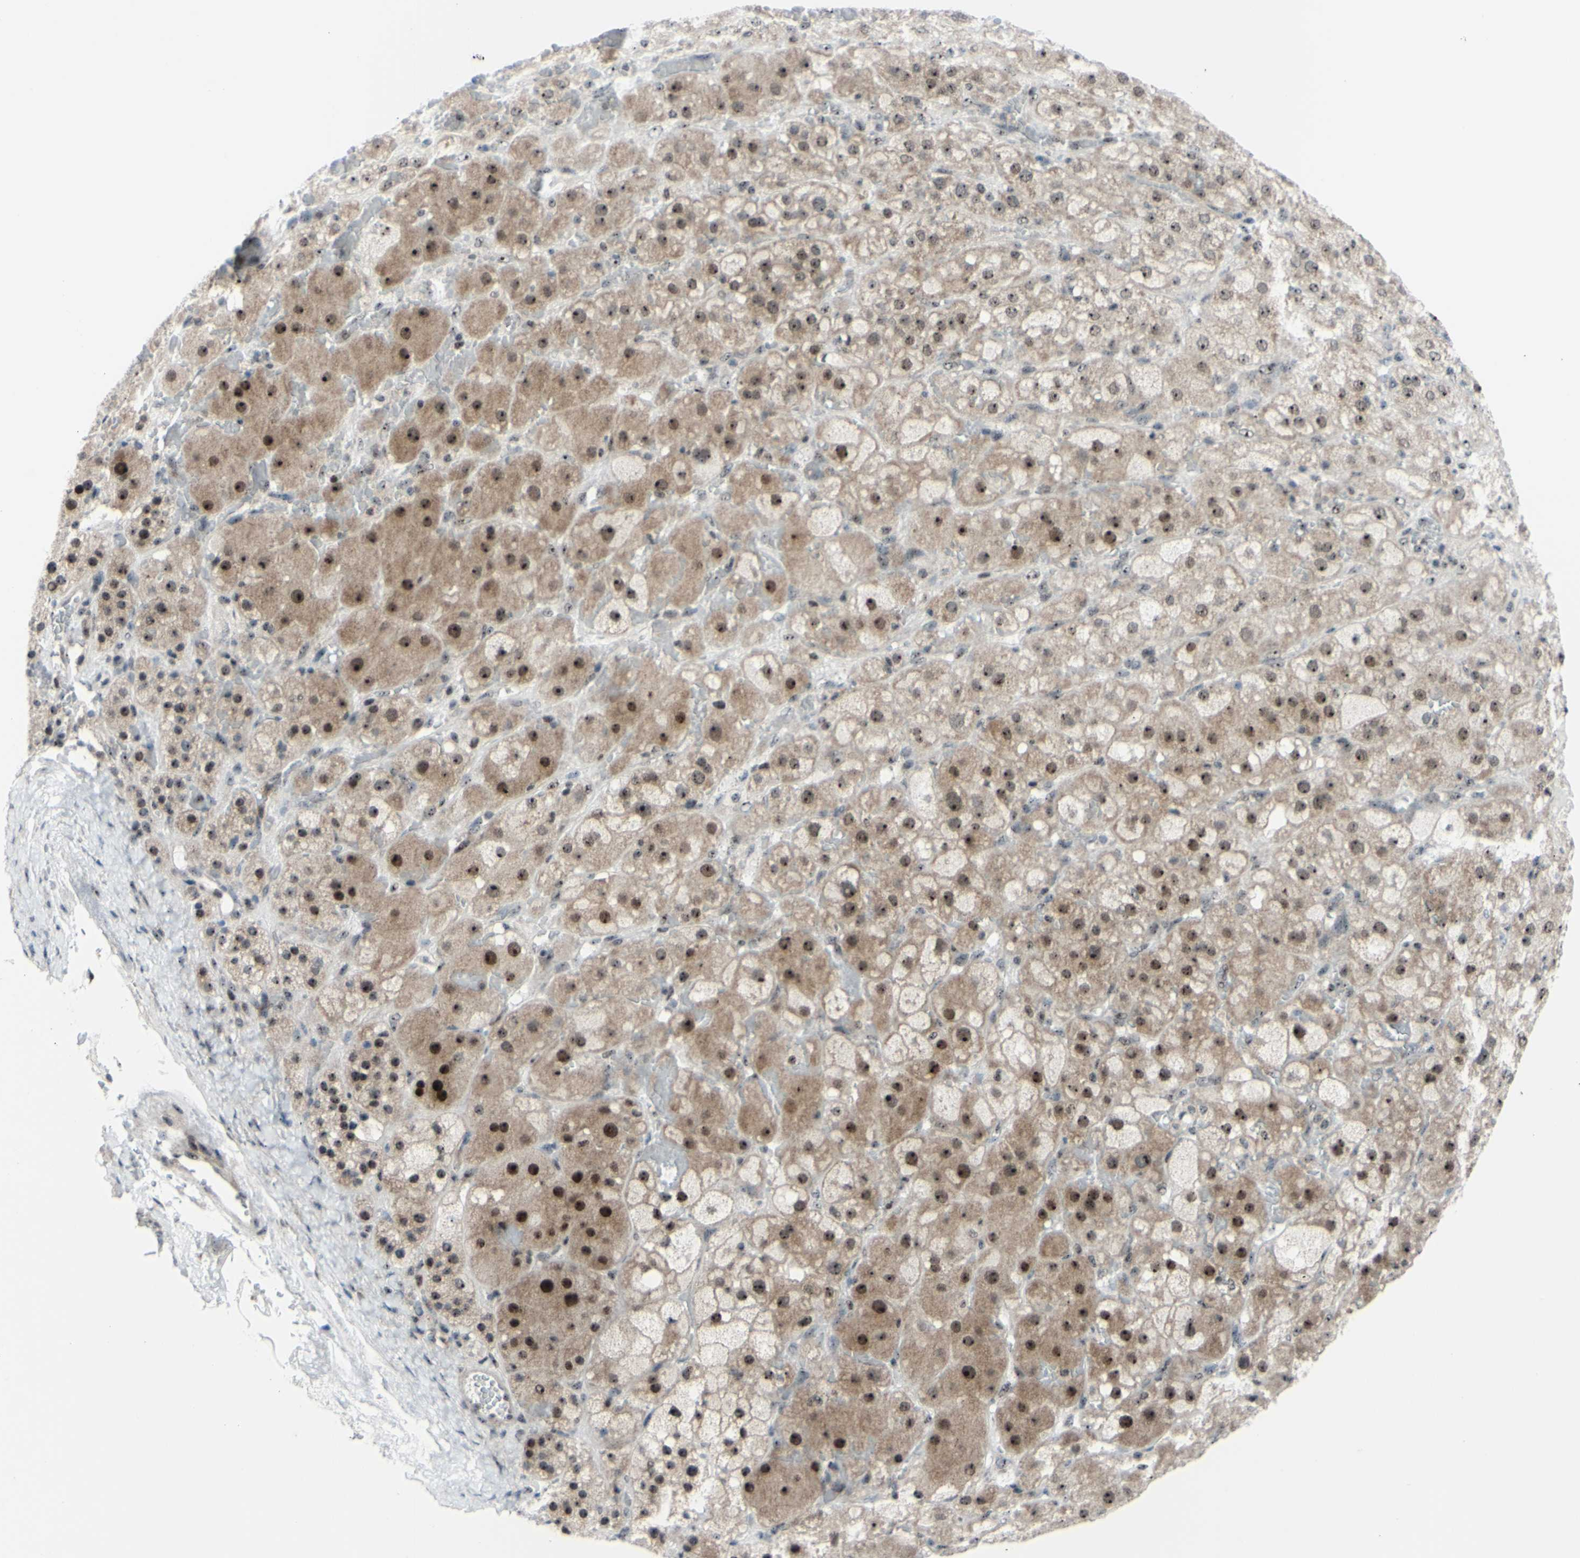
{"staining": {"intensity": "moderate", "quantity": ">75%", "location": "nuclear"}, "tissue": "adrenal gland", "cell_type": "Glandular cells", "image_type": "normal", "snomed": [{"axis": "morphology", "description": "Normal tissue, NOS"}, {"axis": "topography", "description": "Adrenal gland"}], "caption": "Protein expression analysis of benign adrenal gland displays moderate nuclear positivity in about >75% of glandular cells. (DAB IHC, brown staining for protein, blue staining for nuclei).", "gene": "POLR1A", "patient": {"sex": "female", "age": 47}}